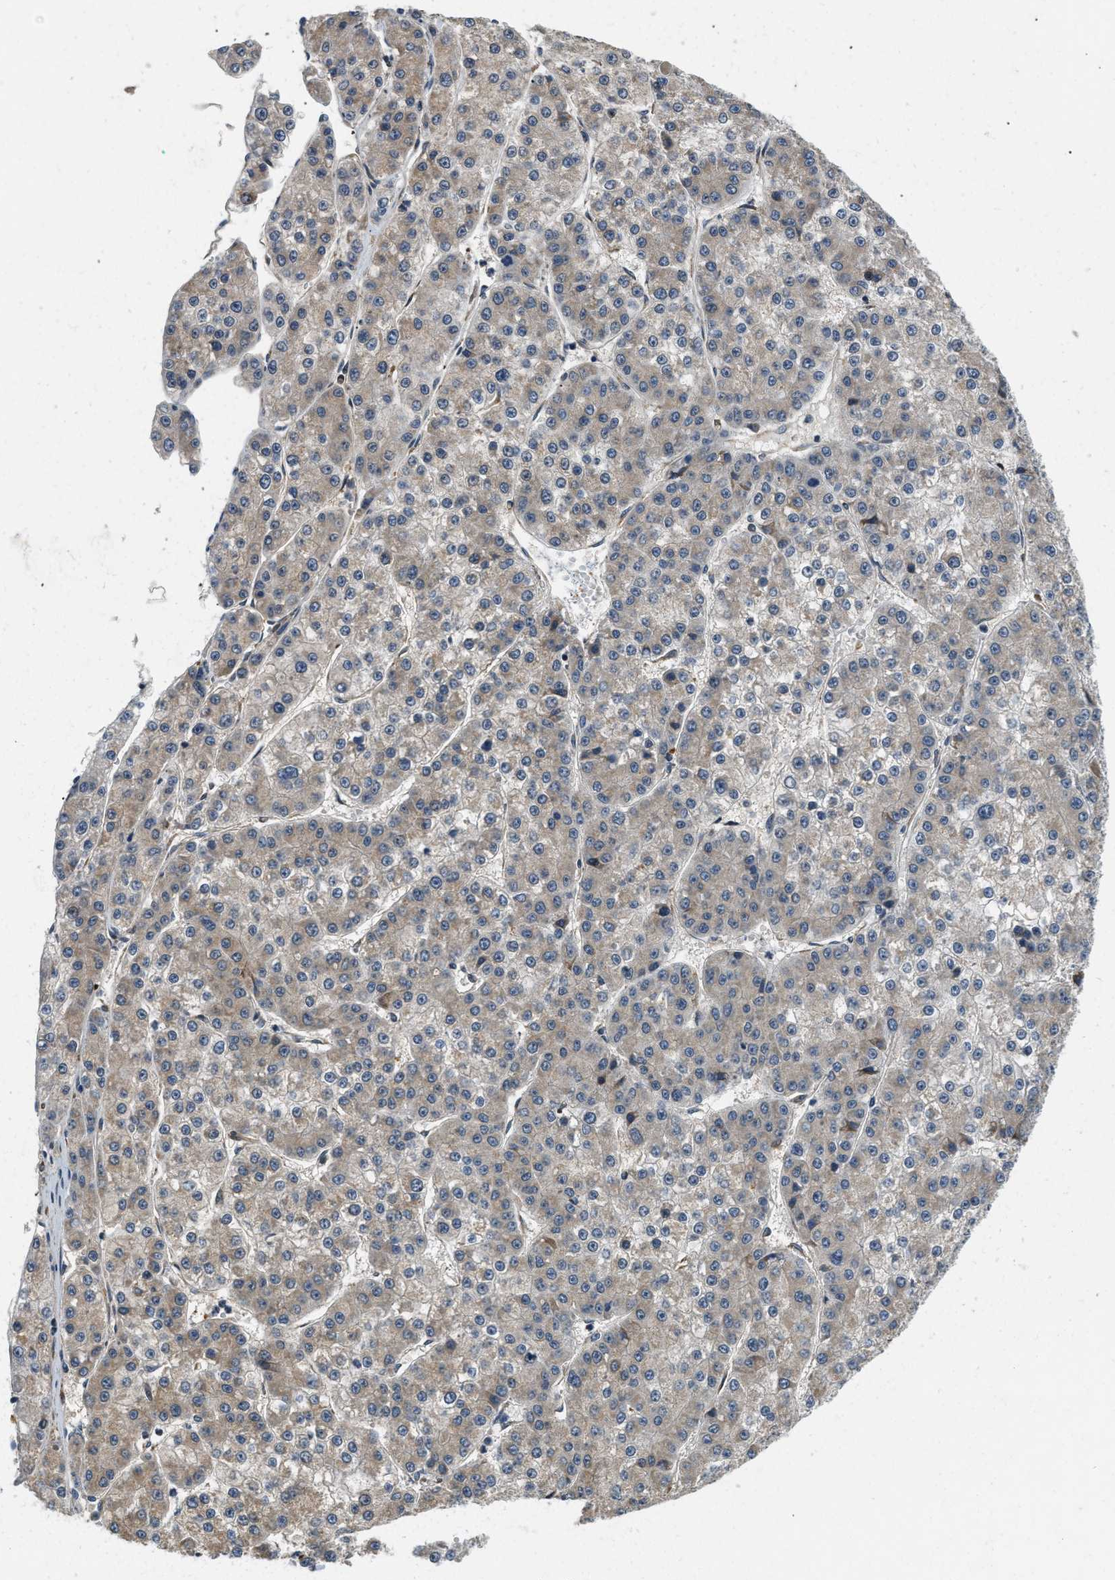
{"staining": {"intensity": "weak", "quantity": ">75%", "location": "cytoplasmic/membranous"}, "tissue": "liver cancer", "cell_type": "Tumor cells", "image_type": "cancer", "snomed": [{"axis": "morphology", "description": "Carcinoma, Hepatocellular, NOS"}, {"axis": "topography", "description": "Liver"}], "caption": "Approximately >75% of tumor cells in human liver hepatocellular carcinoma show weak cytoplasmic/membranous protein staining as visualized by brown immunohistochemical staining.", "gene": "ALOX12", "patient": {"sex": "female", "age": 73}}